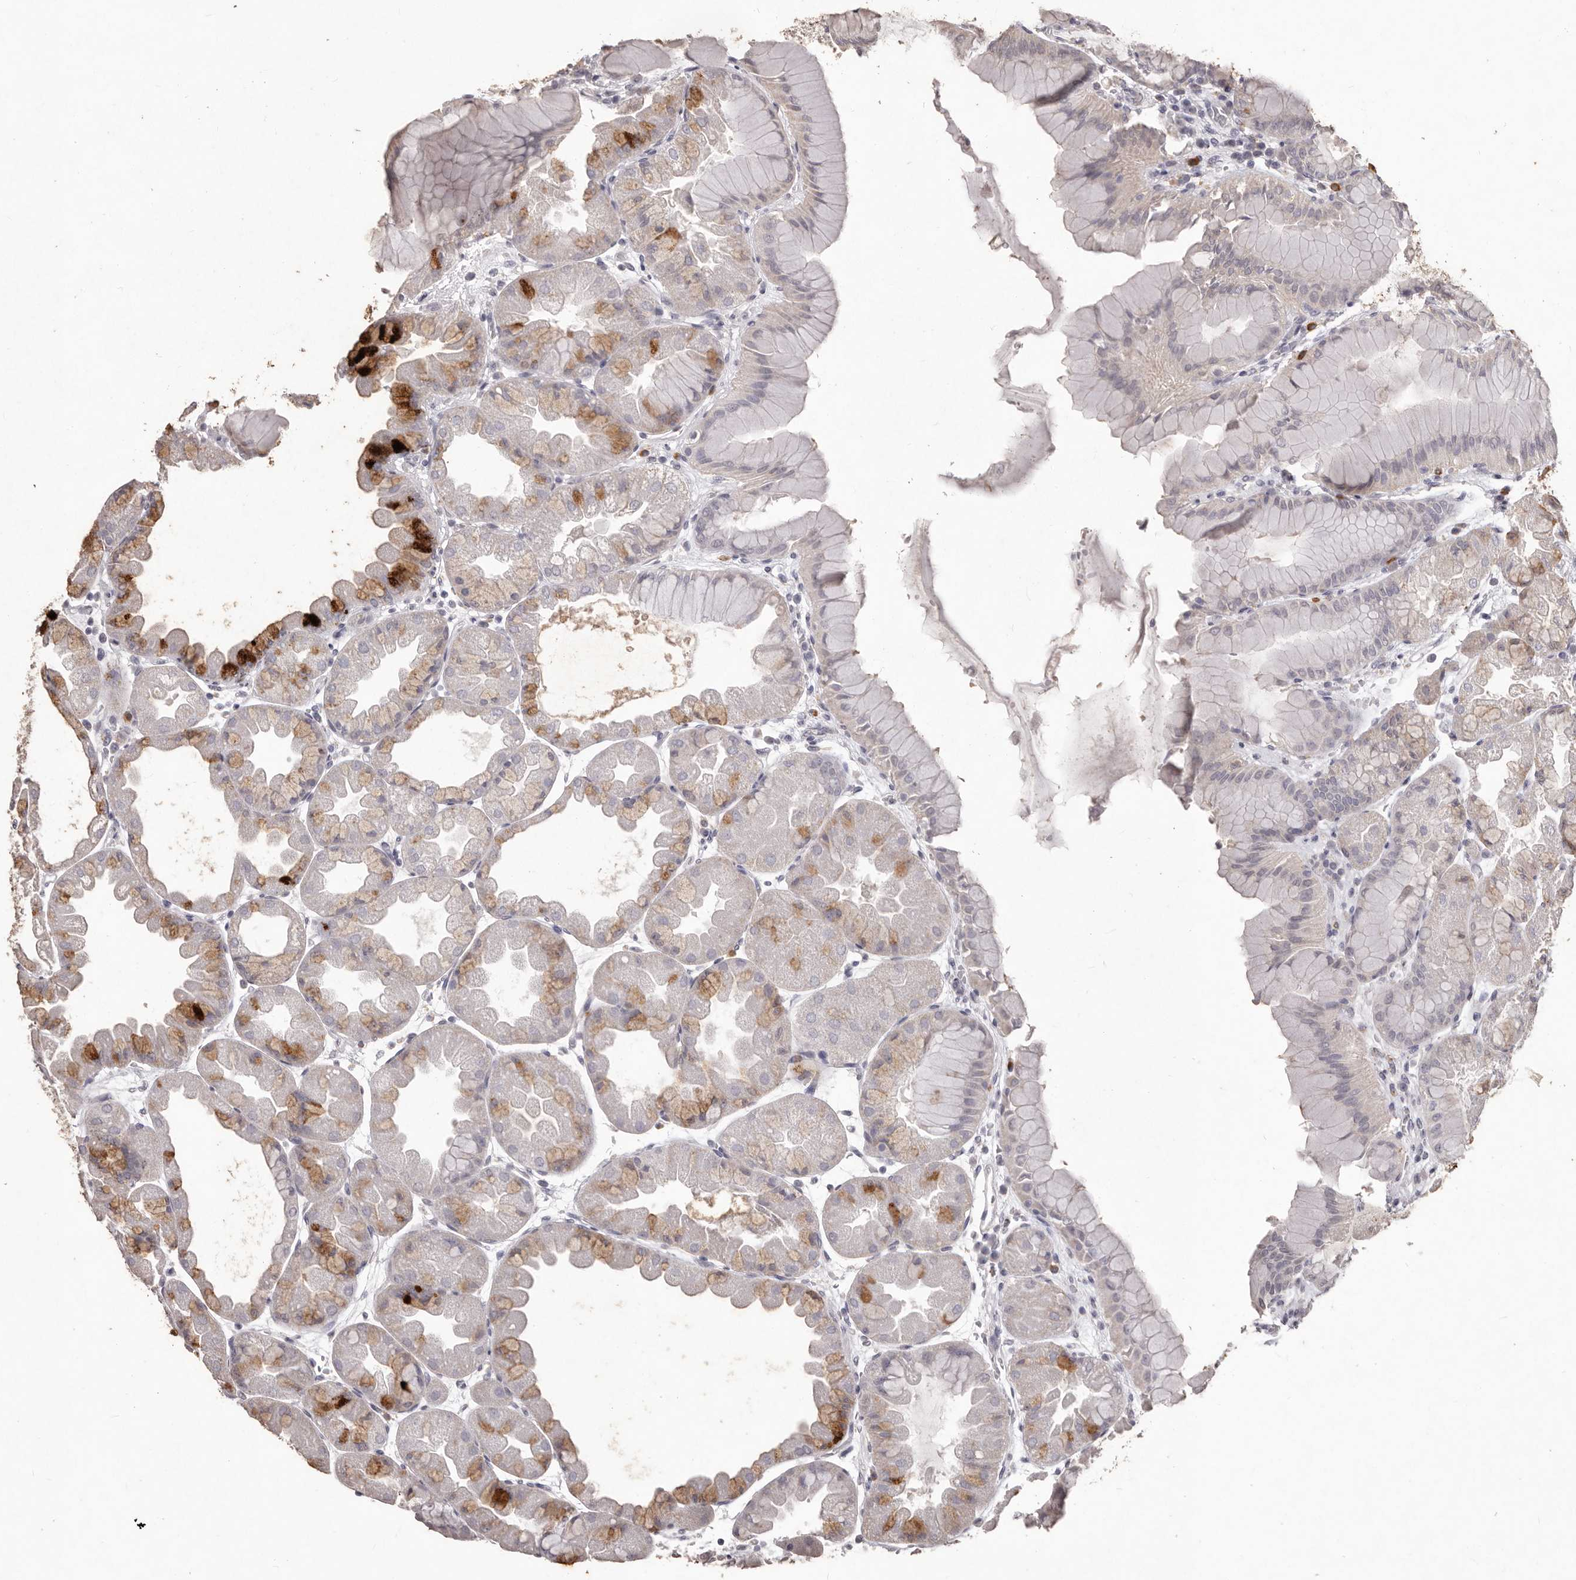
{"staining": {"intensity": "strong", "quantity": "<25%", "location": "cytoplasmic/membranous"}, "tissue": "stomach", "cell_type": "Glandular cells", "image_type": "normal", "snomed": [{"axis": "morphology", "description": "Normal tissue, NOS"}, {"axis": "topography", "description": "Stomach, upper"}], "caption": "A photomicrograph of stomach stained for a protein reveals strong cytoplasmic/membranous brown staining in glandular cells. (DAB = brown stain, brightfield microscopy at high magnification).", "gene": "PRSS27", "patient": {"sex": "male", "age": 47}}